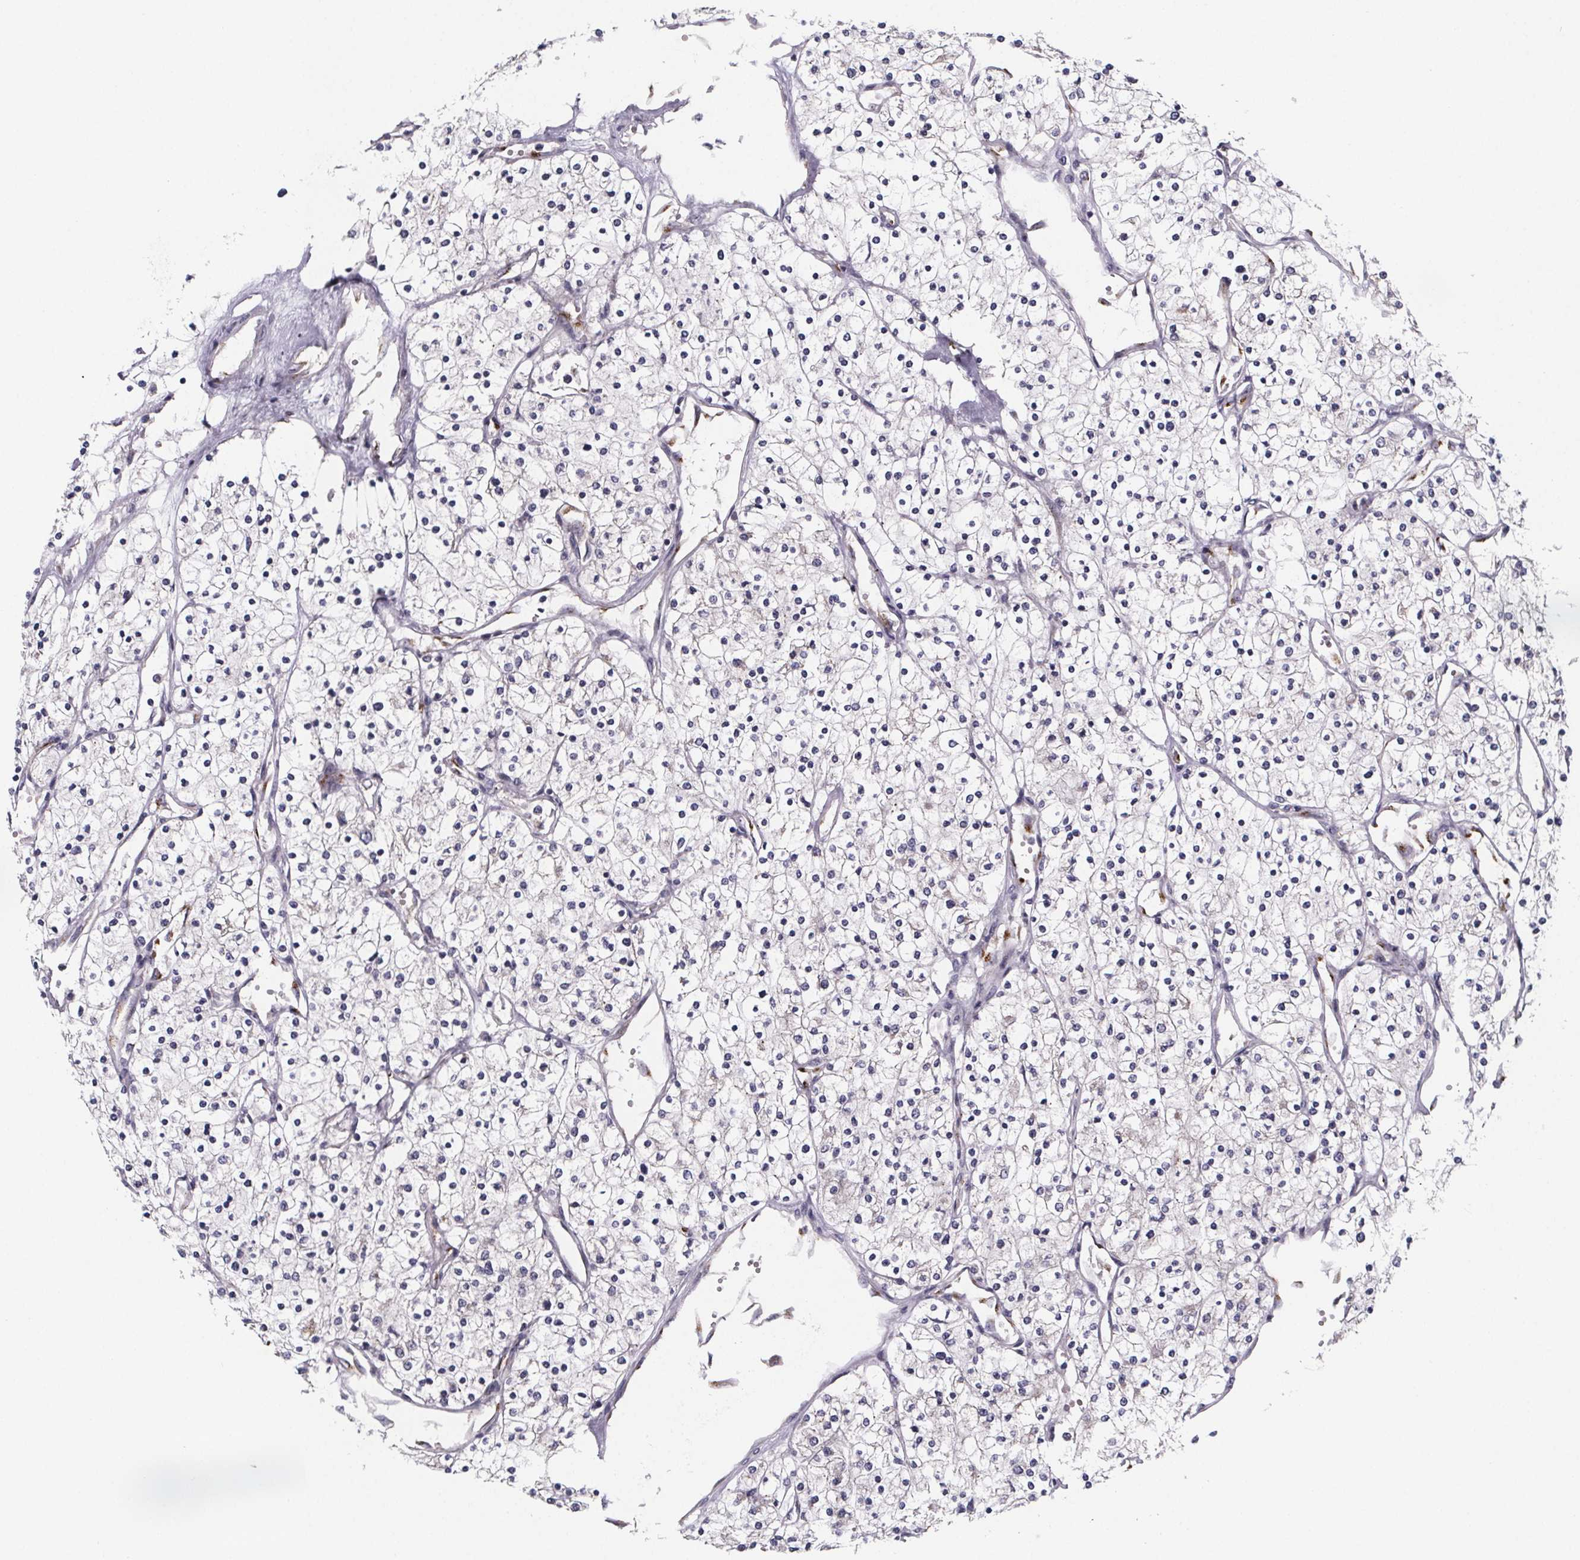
{"staining": {"intensity": "negative", "quantity": "none", "location": "none"}, "tissue": "renal cancer", "cell_type": "Tumor cells", "image_type": "cancer", "snomed": [{"axis": "morphology", "description": "Adenocarcinoma, NOS"}, {"axis": "topography", "description": "Kidney"}], "caption": "Immunohistochemistry micrograph of renal cancer stained for a protein (brown), which reveals no staining in tumor cells.", "gene": "NDST1", "patient": {"sex": "male", "age": 80}}